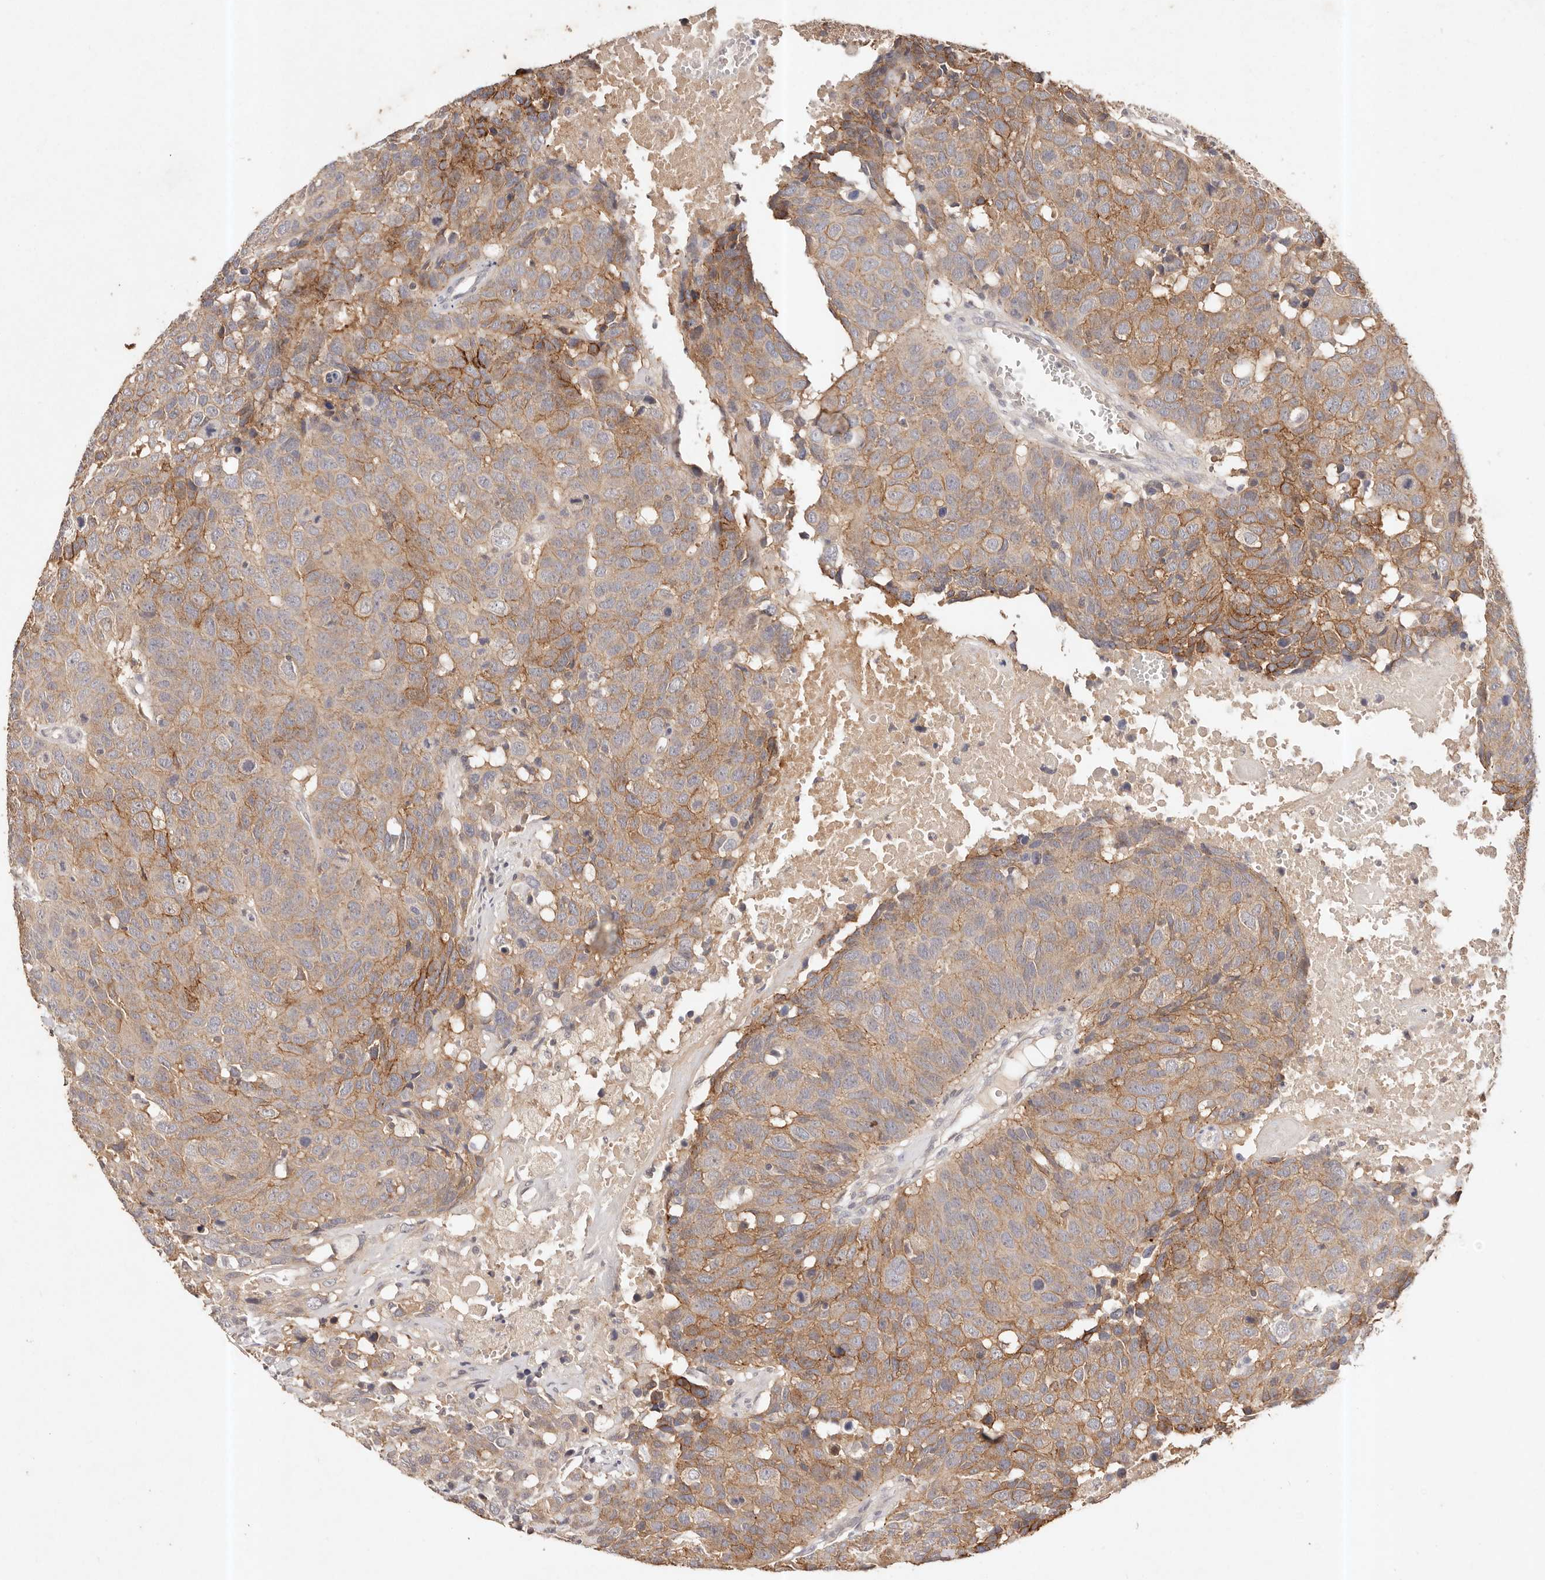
{"staining": {"intensity": "moderate", "quantity": ">75%", "location": "cytoplasmic/membranous"}, "tissue": "head and neck cancer", "cell_type": "Tumor cells", "image_type": "cancer", "snomed": [{"axis": "morphology", "description": "Squamous cell carcinoma, NOS"}, {"axis": "topography", "description": "Head-Neck"}], "caption": "Head and neck squamous cell carcinoma stained with IHC displays moderate cytoplasmic/membranous staining in approximately >75% of tumor cells.", "gene": "CXADR", "patient": {"sex": "male", "age": 66}}